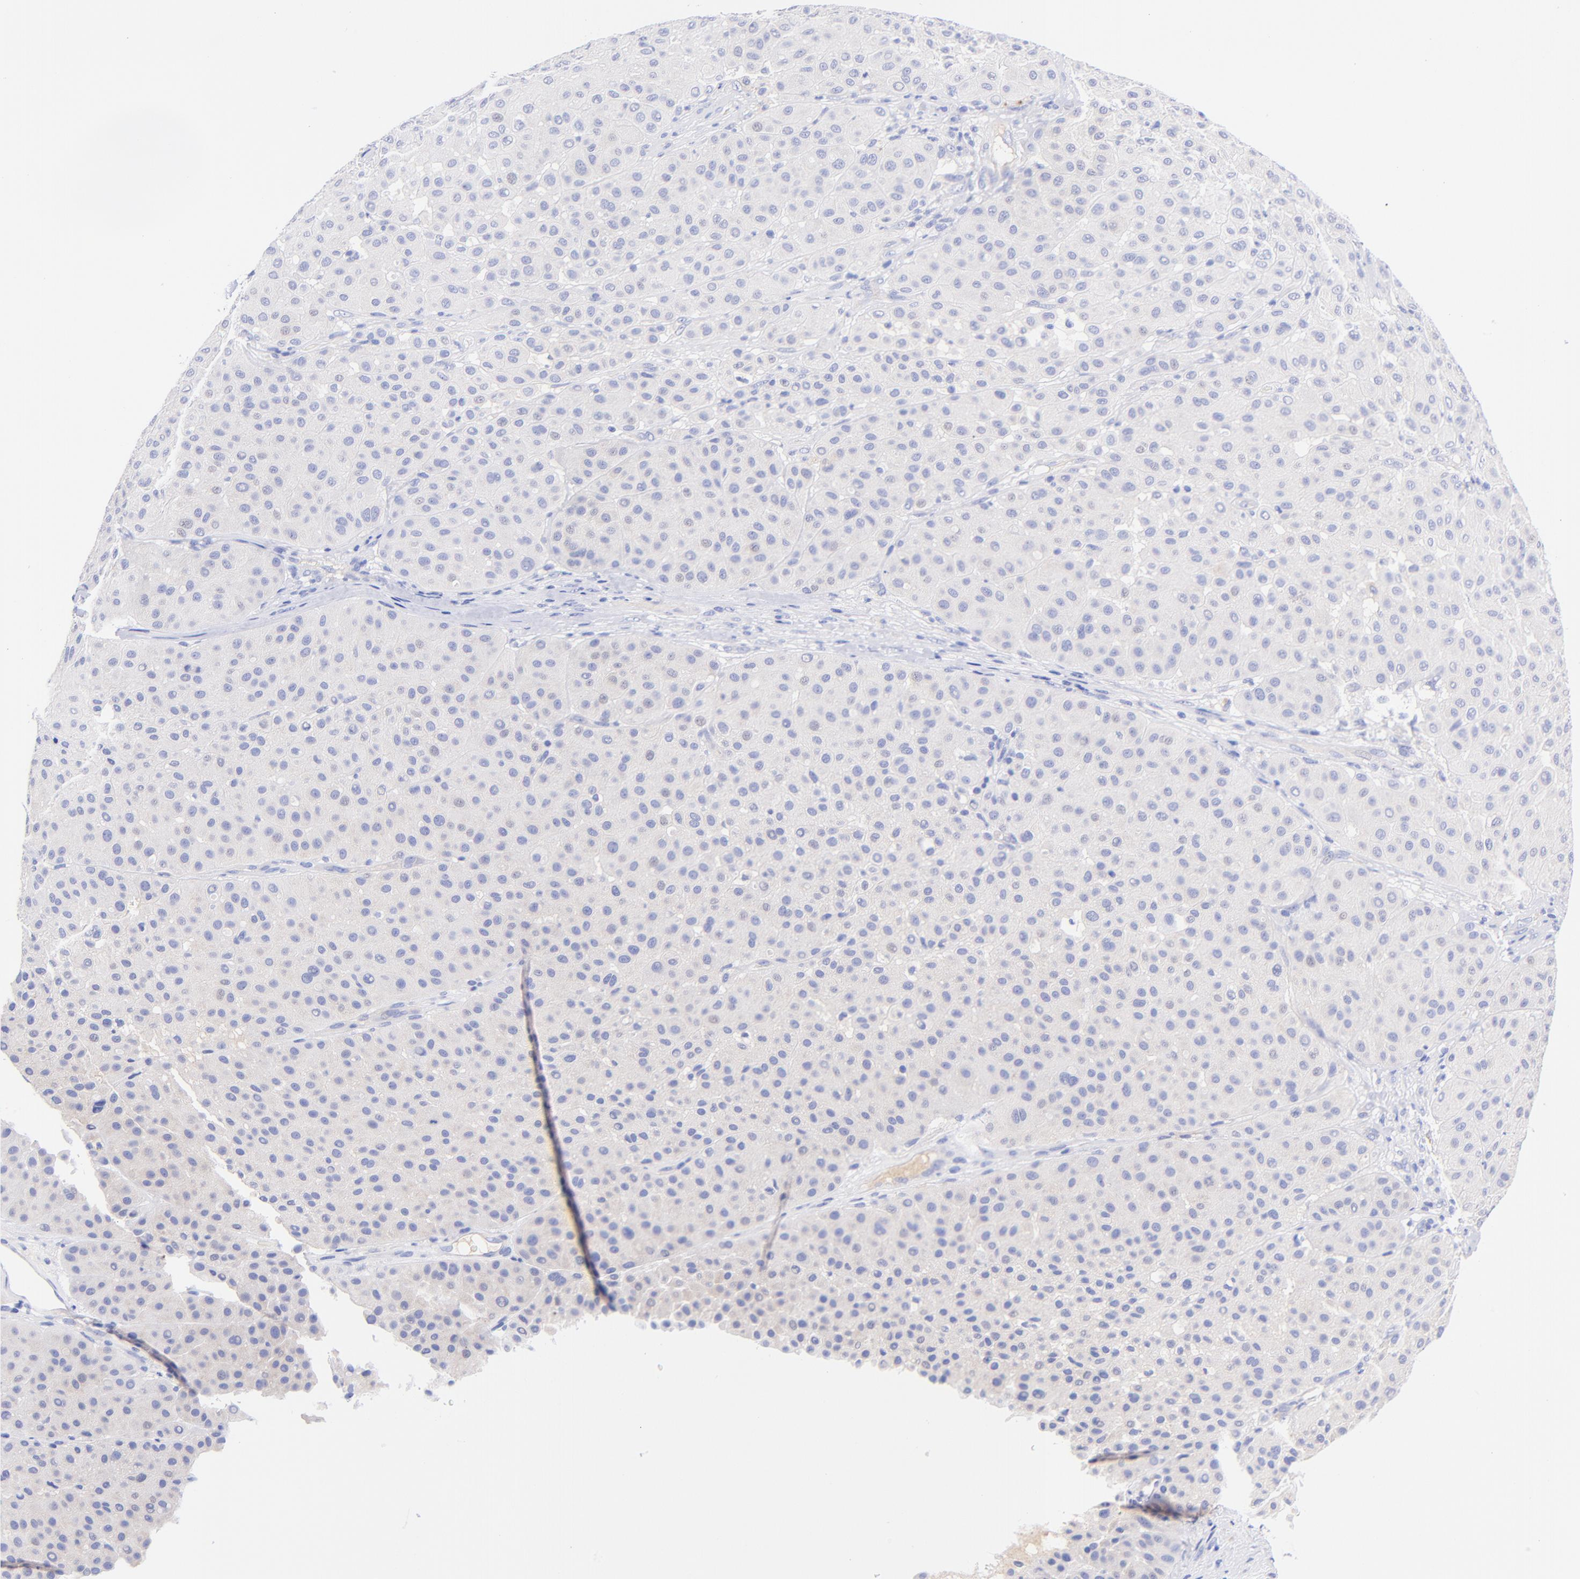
{"staining": {"intensity": "negative", "quantity": "none", "location": "none"}, "tissue": "melanoma", "cell_type": "Tumor cells", "image_type": "cancer", "snomed": [{"axis": "morphology", "description": "Normal tissue, NOS"}, {"axis": "morphology", "description": "Malignant melanoma, Metastatic site"}, {"axis": "topography", "description": "Skin"}], "caption": "DAB (3,3'-diaminobenzidine) immunohistochemical staining of human melanoma shows no significant positivity in tumor cells.", "gene": "GPHN", "patient": {"sex": "male", "age": 41}}